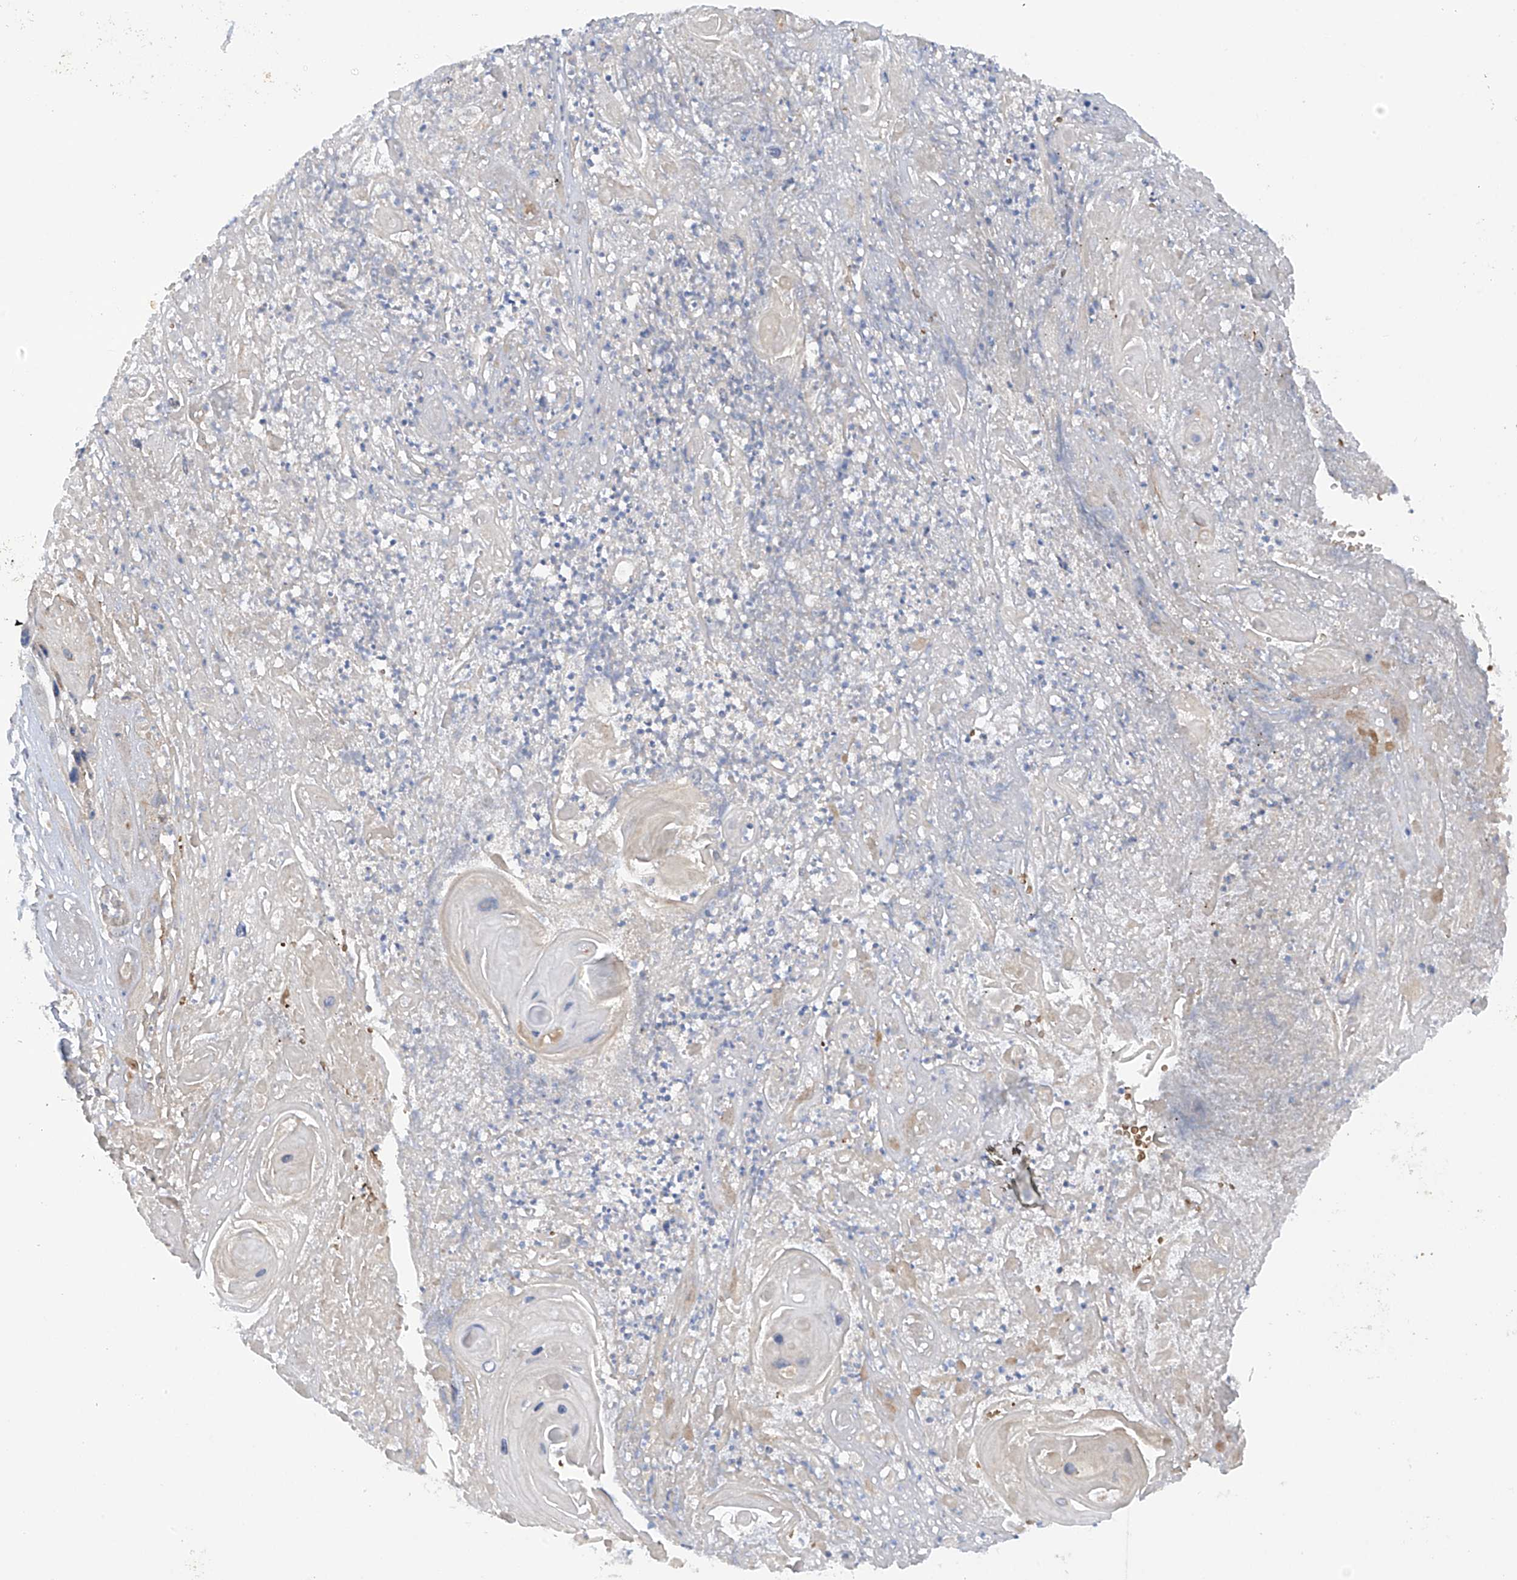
{"staining": {"intensity": "negative", "quantity": "none", "location": "none"}, "tissue": "skin cancer", "cell_type": "Tumor cells", "image_type": "cancer", "snomed": [{"axis": "morphology", "description": "Squamous cell carcinoma, NOS"}, {"axis": "topography", "description": "Skin"}], "caption": "An immunohistochemistry (IHC) micrograph of squamous cell carcinoma (skin) is shown. There is no staining in tumor cells of squamous cell carcinoma (skin).", "gene": "METTL18", "patient": {"sex": "male", "age": 55}}